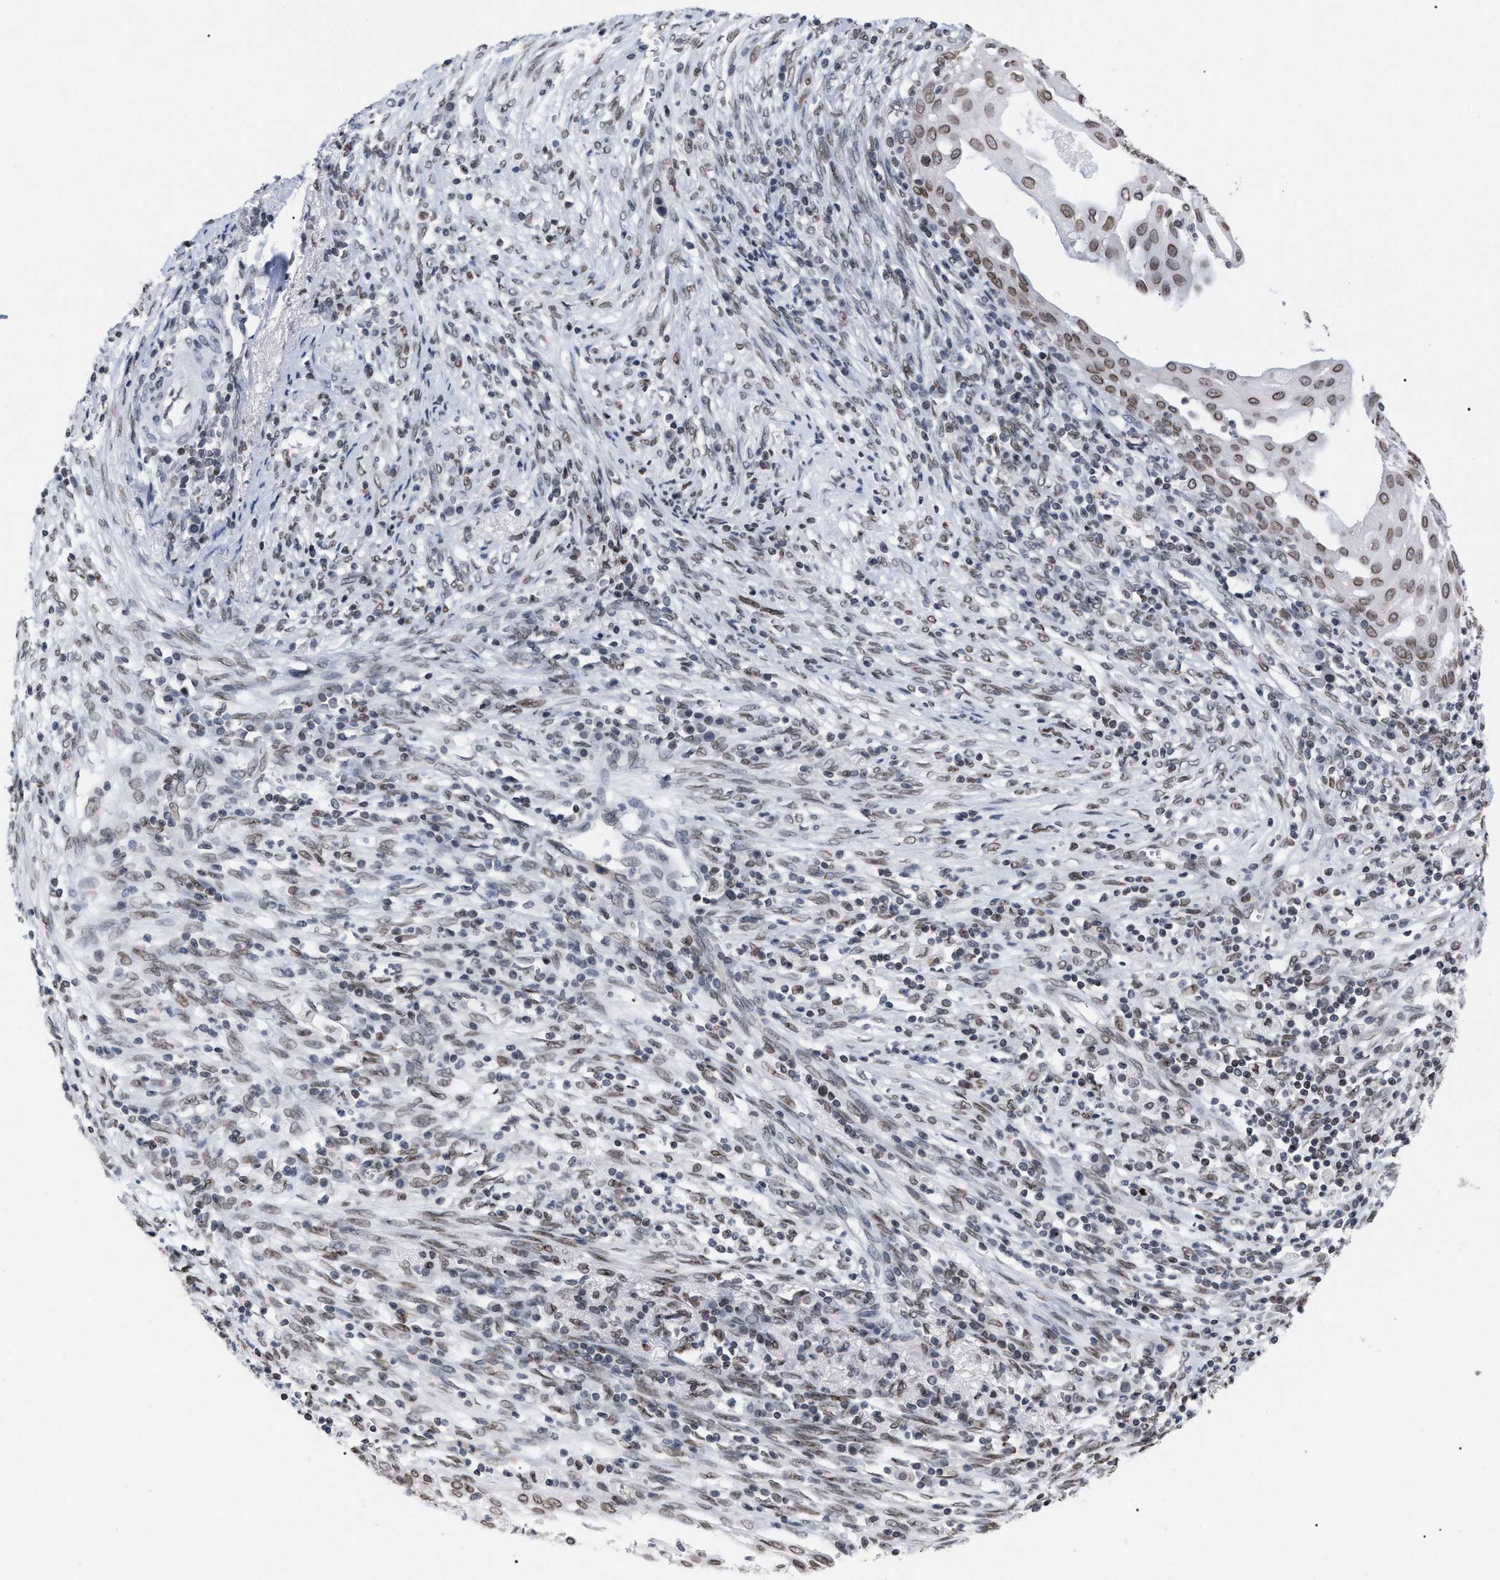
{"staining": {"intensity": "moderate", "quantity": ">75%", "location": "cytoplasmic/membranous,nuclear"}, "tissue": "cervical cancer", "cell_type": "Tumor cells", "image_type": "cancer", "snomed": [{"axis": "morphology", "description": "Adenocarcinoma, NOS"}, {"axis": "topography", "description": "Cervix"}], "caption": "An immunohistochemistry photomicrograph of neoplastic tissue is shown. Protein staining in brown labels moderate cytoplasmic/membranous and nuclear positivity in cervical cancer within tumor cells. (DAB IHC, brown staining for protein, blue staining for nuclei).", "gene": "TPR", "patient": {"sex": "female", "age": 44}}